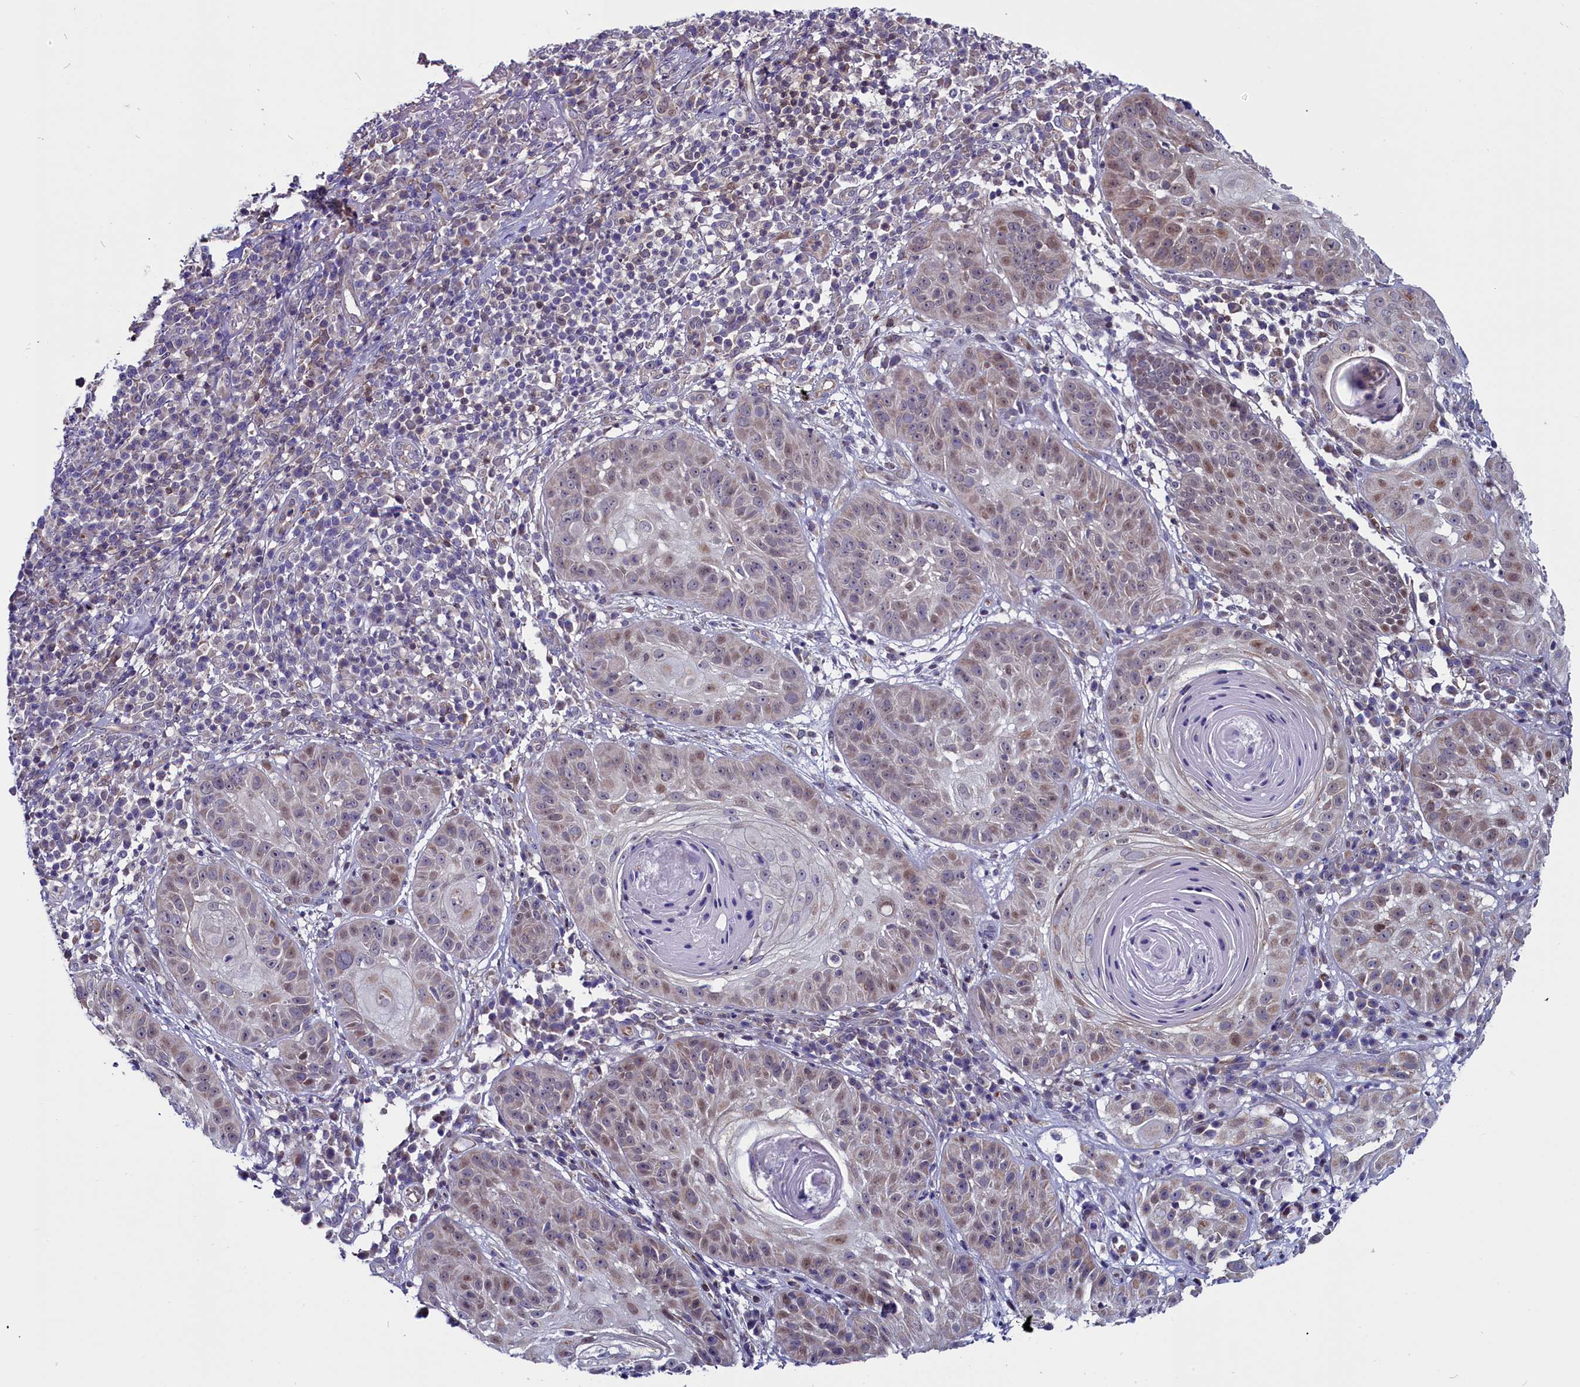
{"staining": {"intensity": "weak", "quantity": "25%-75%", "location": "cytoplasmic/membranous,nuclear"}, "tissue": "skin cancer", "cell_type": "Tumor cells", "image_type": "cancer", "snomed": [{"axis": "morphology", "description": "Normal tissue, NOS"}, {"axis": "morphology", "description": "Basal cell carcinoma"}, {"axis": "topography", "description": "Skin"}], "caption": "Skin basal cell carcinoma was stained to show a protein in brown. There is low levels of weak cytoplasmic/membranous and nuclear staining in about 25%-75% of tumor cells.", "gene": "CIAPIN1", "patient": {"sex": "male", "age": 93}}